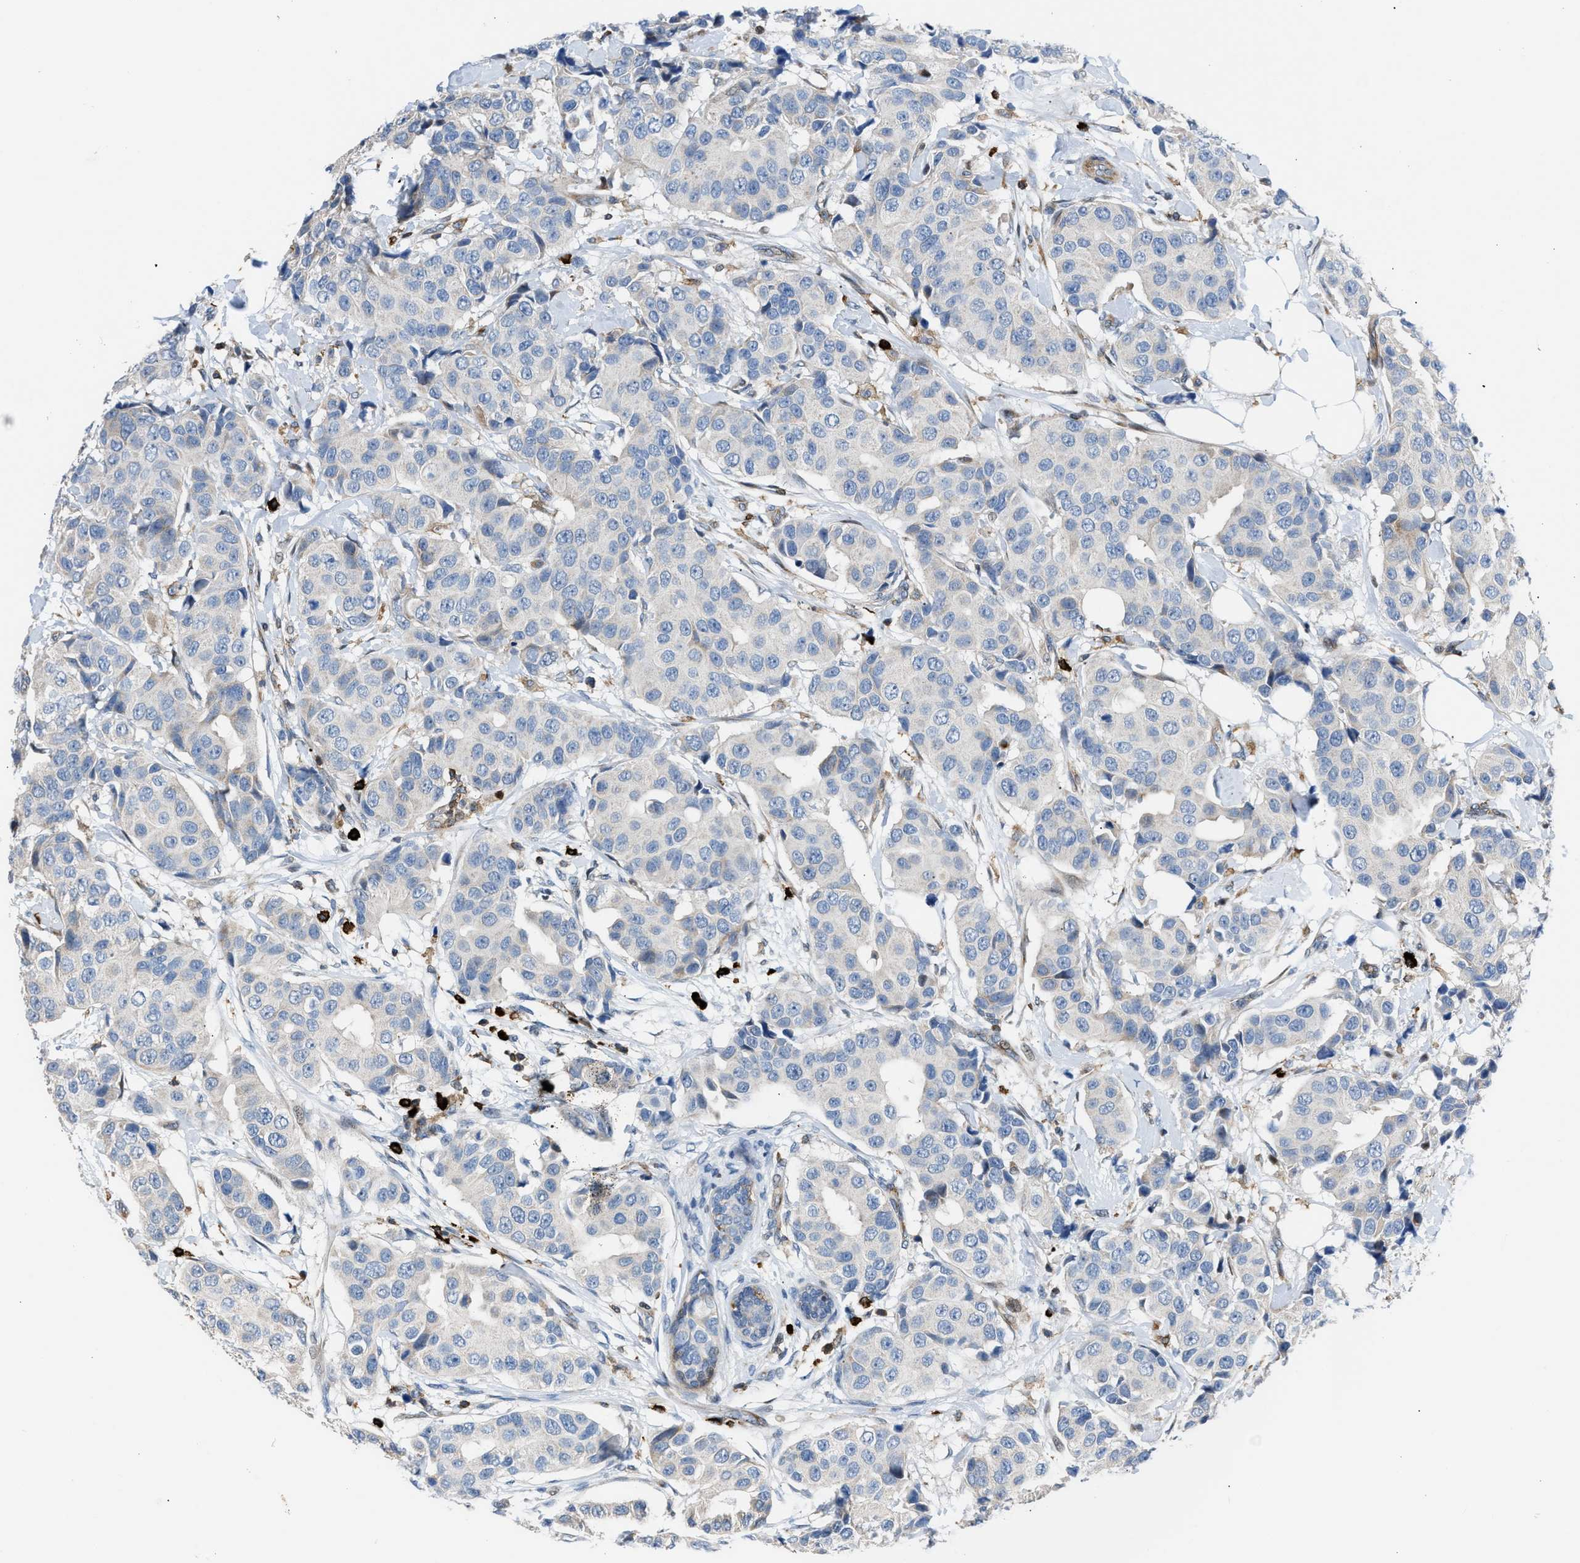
{"staining": {"intensity": "negative", "quantity": "none", "location": "none"}, "tissue": "breast cancer", "cell_type": "Tumor cells", "image_type": "cancer", "snomed": [{"axis": "morphology", "description": "Normal tissue, NOS"}, {"axis": "morphology", "description": "Duct carcinoma"}, {"axis": "topography", "description": "Breast"}], "caption": "IHC micrograph of neoplastic tissue: breast cancer (invasive ductal carcinoma) stained with DAB (3,3'-diaminobenzidine) demonstrates no significant protein positivity in tumor cells. The staining is performed using DAB brown chromogen with nuclei counter-stained in using hematoxylin.", "gene": "ATP9A", "patient": {"sex": "female", "age": 39}}